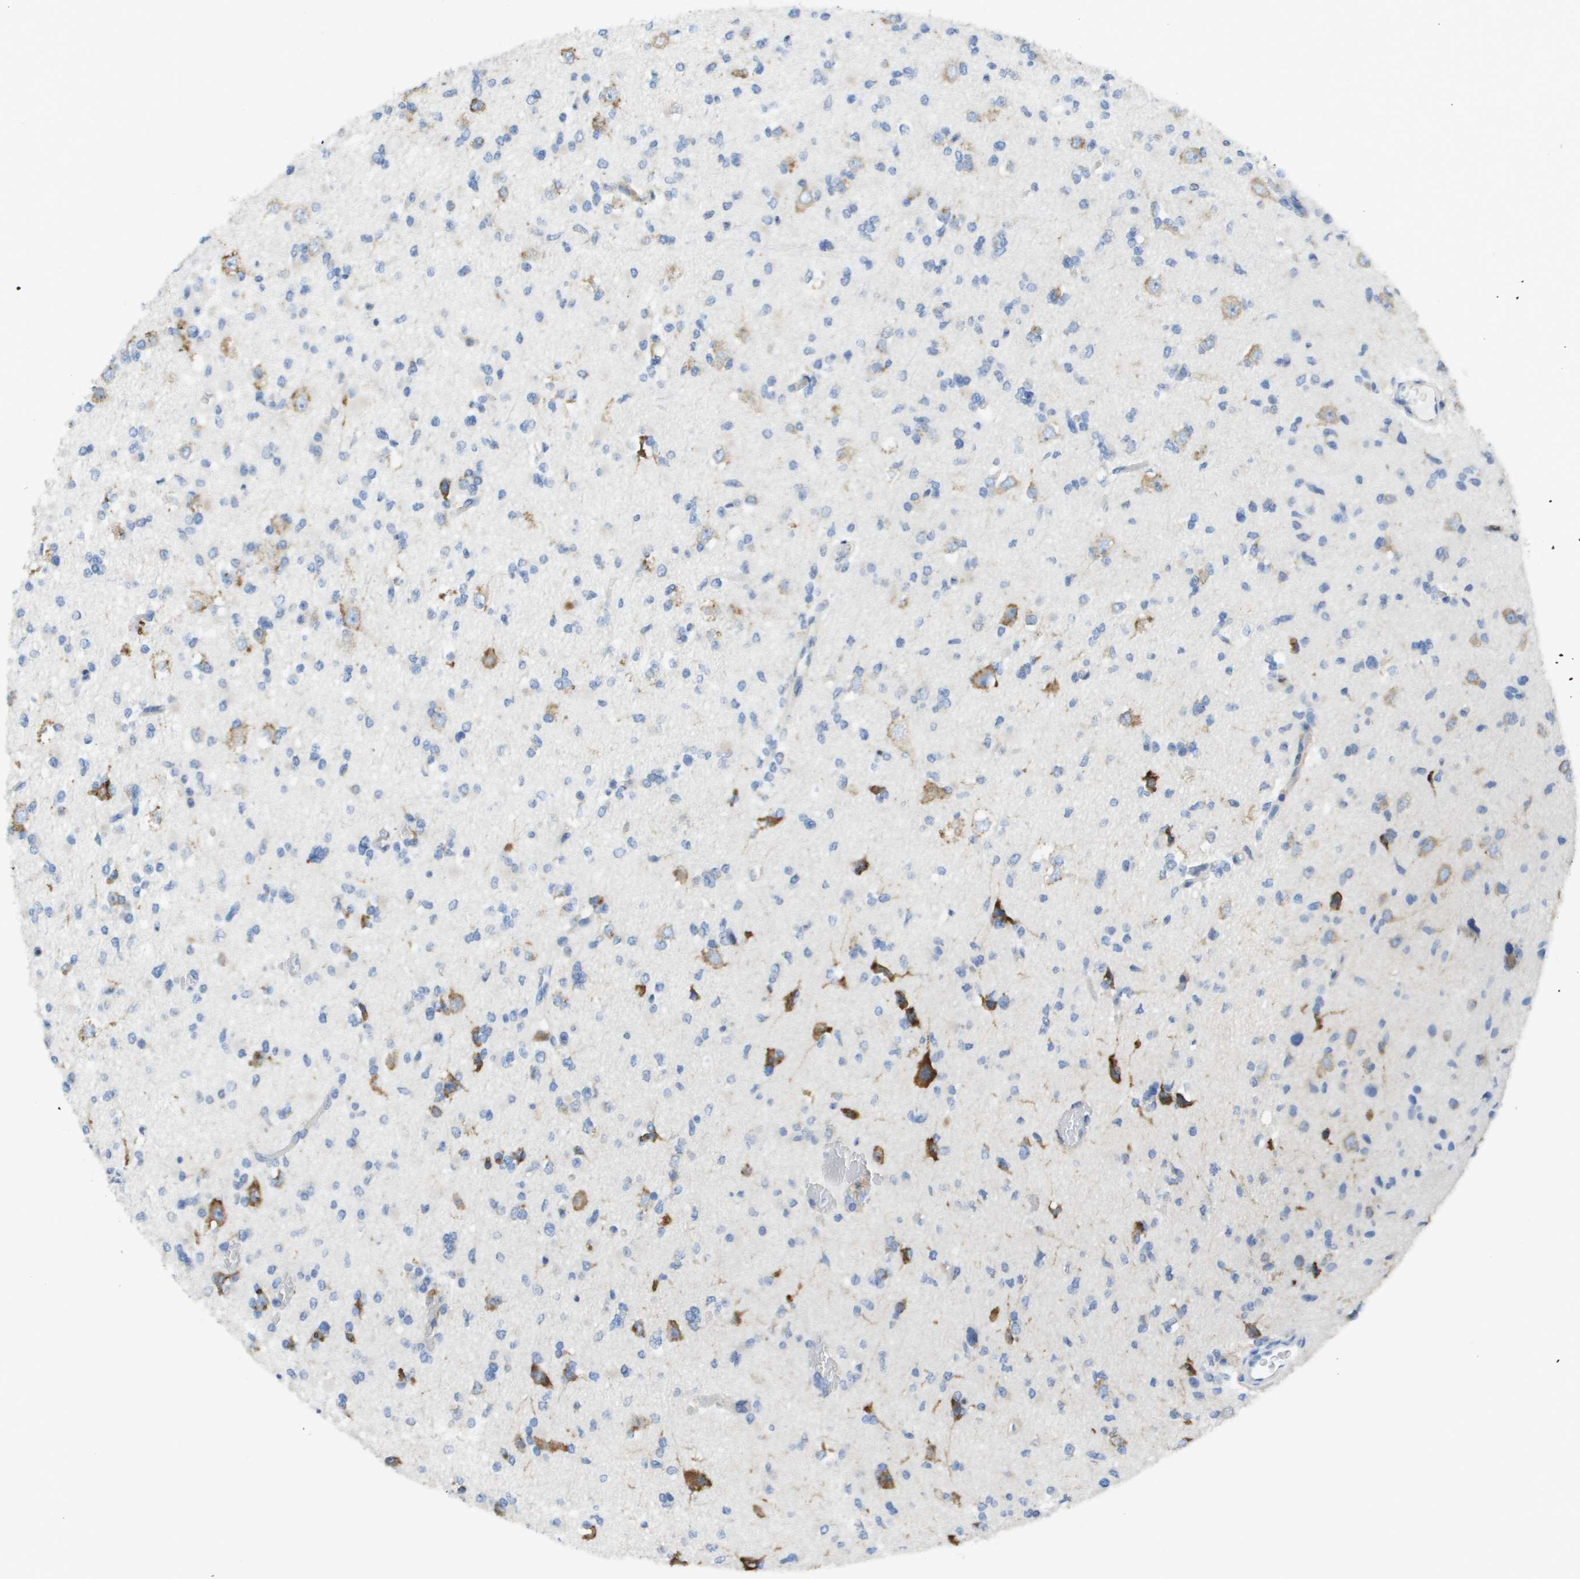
{"staining": {"intensity": "negative", "quantity": "none", "location": "none"}, "tissue": "glioma", "cell_type": "Tumor cells", "image_type": "cancer", "snomed": [{"axis": "morphology", "description": "Glioma, malignant, Low grade"}, {"axis": "topography", "description": "Brain"}], "caption": "Protein analysis of glioma displays no significant positivity in tumor cells.", "gene": "SDR42E1", "patient": {"sex": "female", "age": 22}}